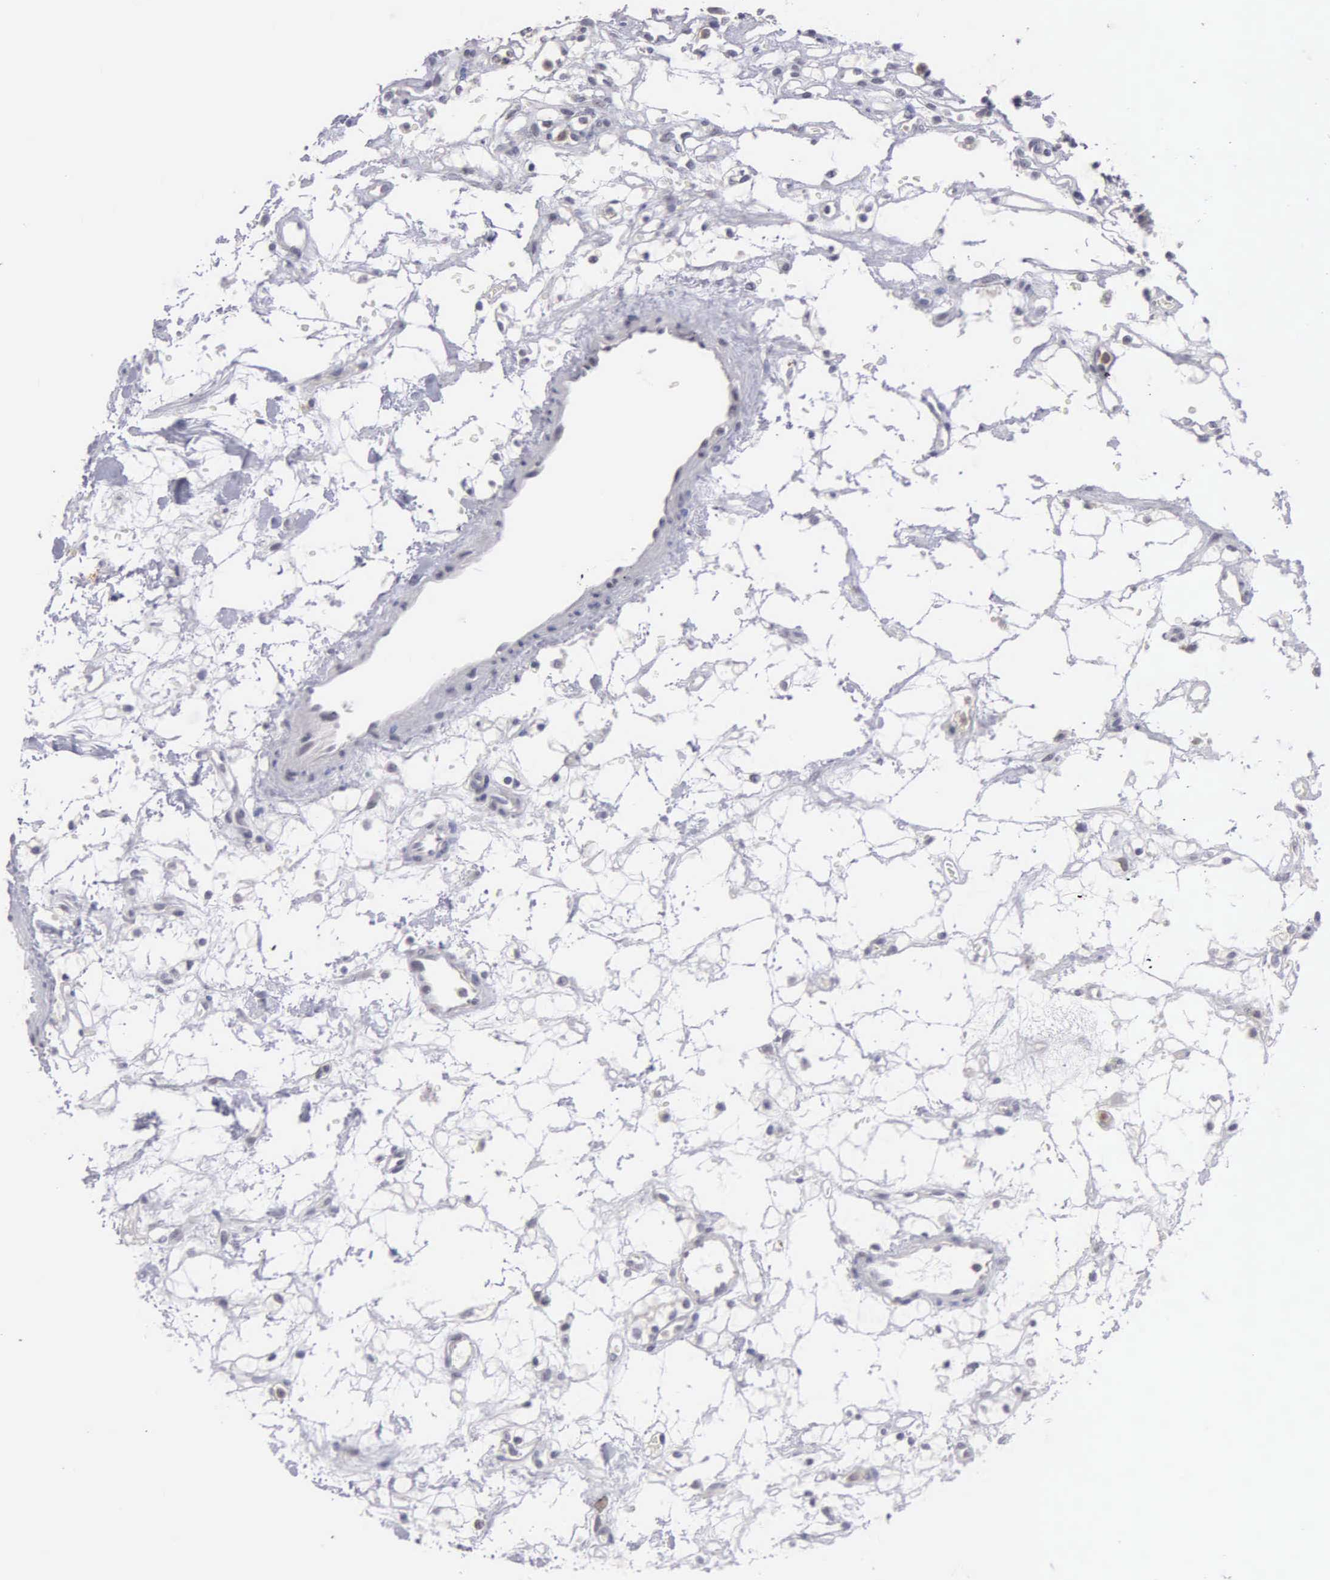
{"staining": {"intensity": "negative", "quantity": "none", "location": "none"}, "tissue": "renal cancer", "cell_type": "Tumor cells", "image_type": "cancer", "snomed": [{"axis": "morphology", "description": "Adenocarcinoma, NOS"}, {"axis": "topography", "description": "Kidney"}], "caption": "The histopathology image reveals no significant expression in tumor cells of renal cancer (adenocarcinoma).", "gene": "BRD1", "patient": {"sex": "female", "age": 60}}